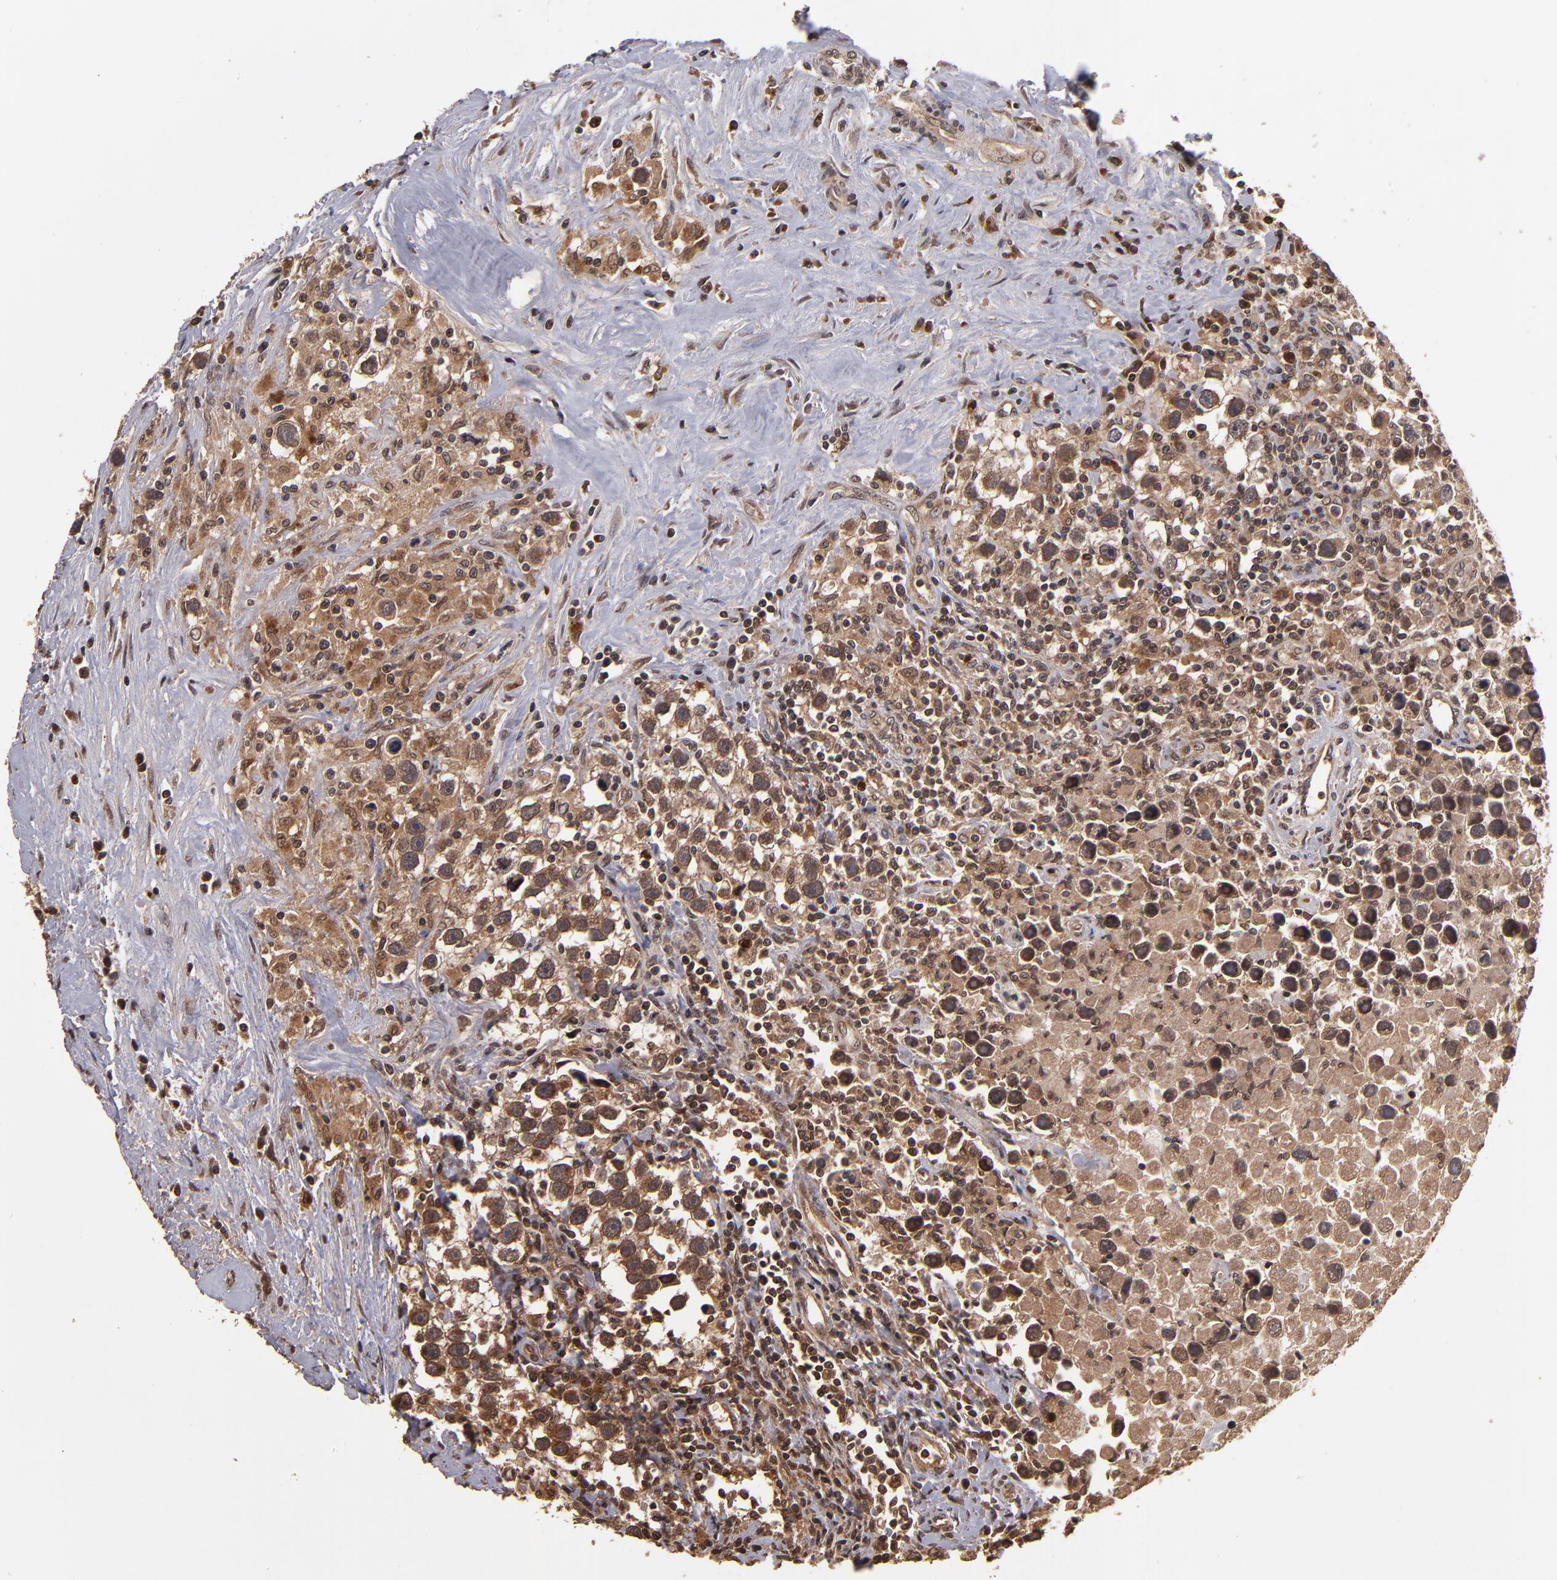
{"staining": {"intensity": "moderate", "quantity": ">75%", "location": "cytoplasmic/membranous"}, "tissue": "testis cancer", "cell_type": "Tumor cells", "image_type": "cancer", "snomed": [{"axis": "morphology", "description": "Seminoma, NOS"}, {"axis": "topography", "description": "Testis"}], "caption": "Tumor cells display medium levels of moderate cytoplasmic/membranous expression in approximately >75% of cells in seminoma (testis).", "gene": "NFE2L2", "patient": {"sex": "male", "age": 43}}